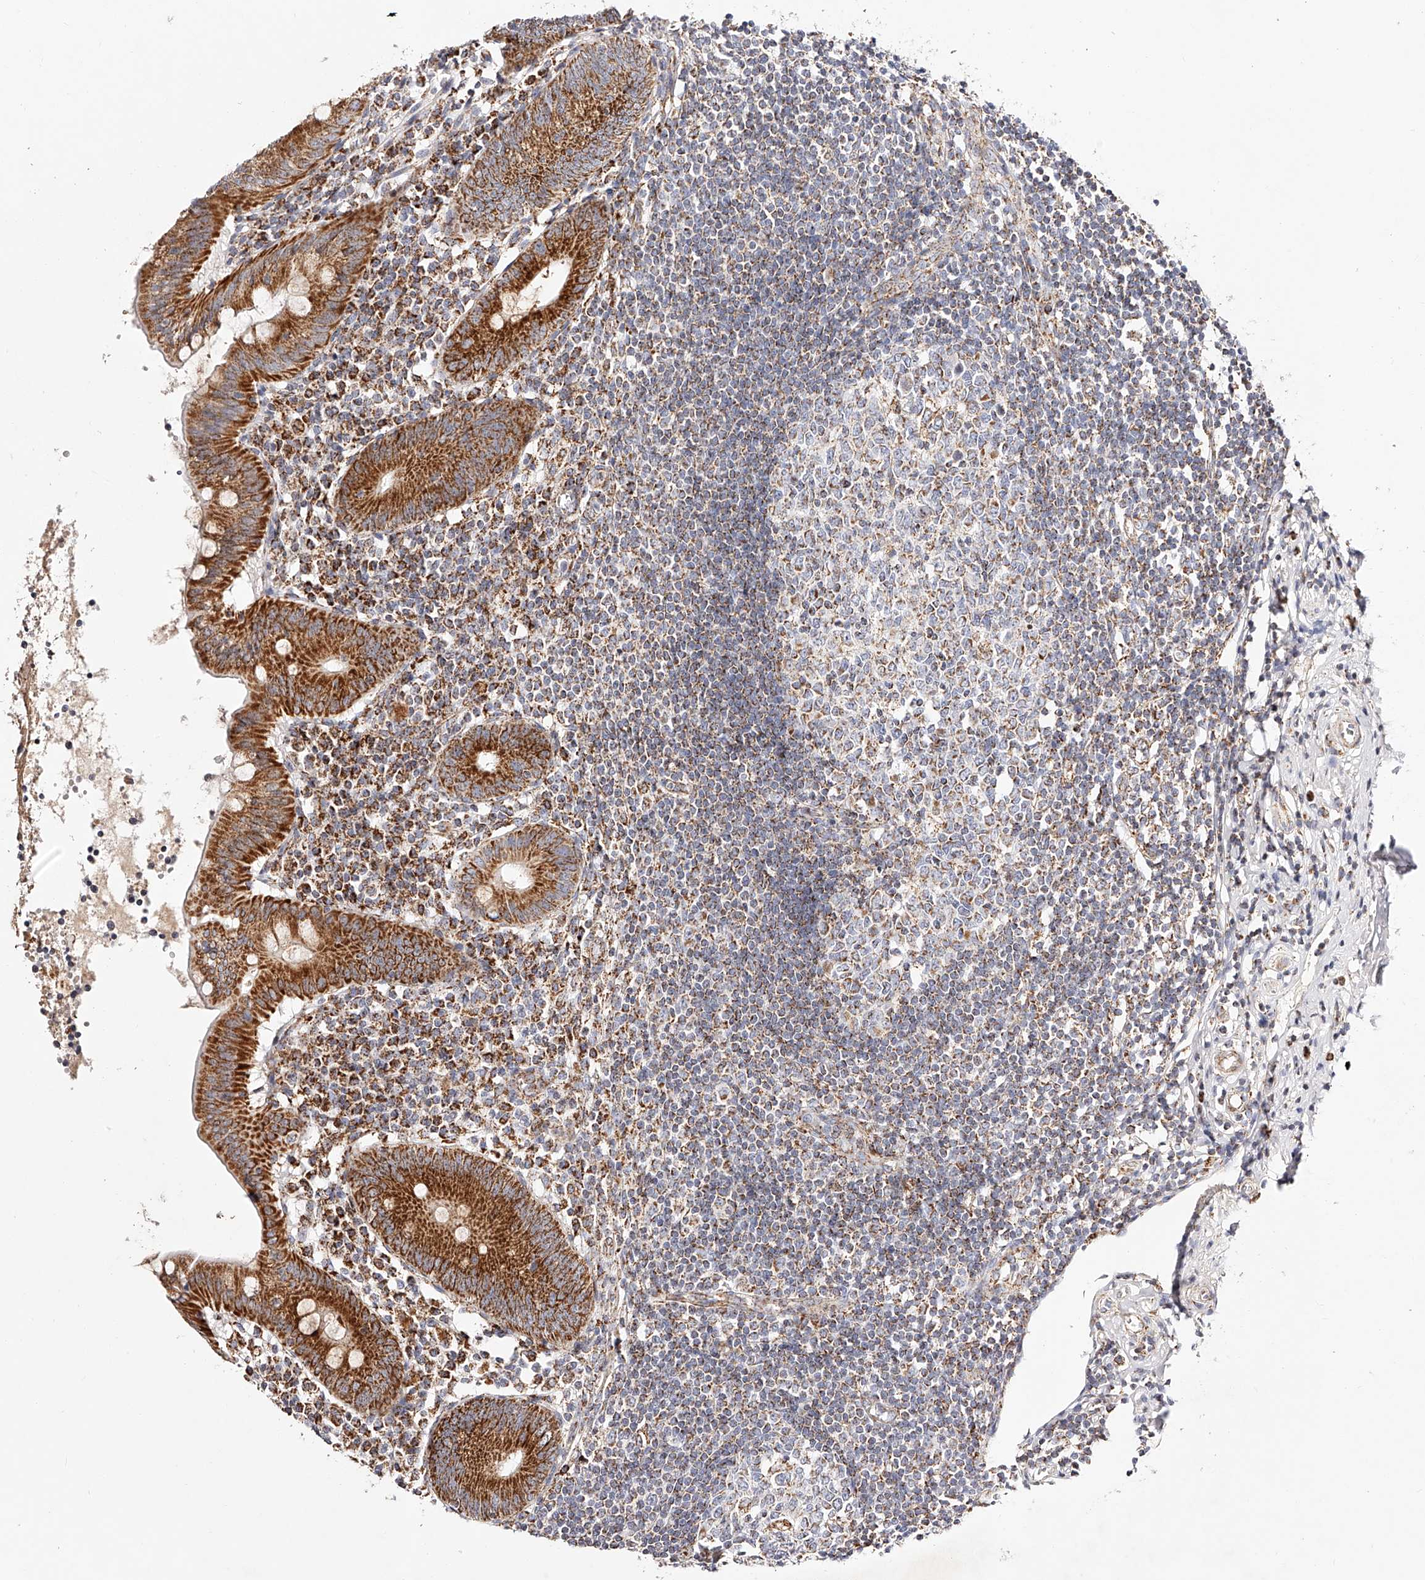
{"staining": {"intensity": "strong", "quantity": ">75%", "location": "cytoplasmic/membranous"}, "tissue": "appendix", "cell_type": "Glandular cells", "image_type": "normal", "snomed": [{"axis": "morphology", "description": "Normal tissue, NOS"}, {"axis": "topography", "description": "Appendix"}], "caption": "Appendix stained for a protein displays strong cytoplasmic/membranous positivity in glandular cells. The protein is shown in brown color, while the nuclei are stained blue.", "gene": "NDUFV3", "patient": {"sex": "female", "age": 54}}